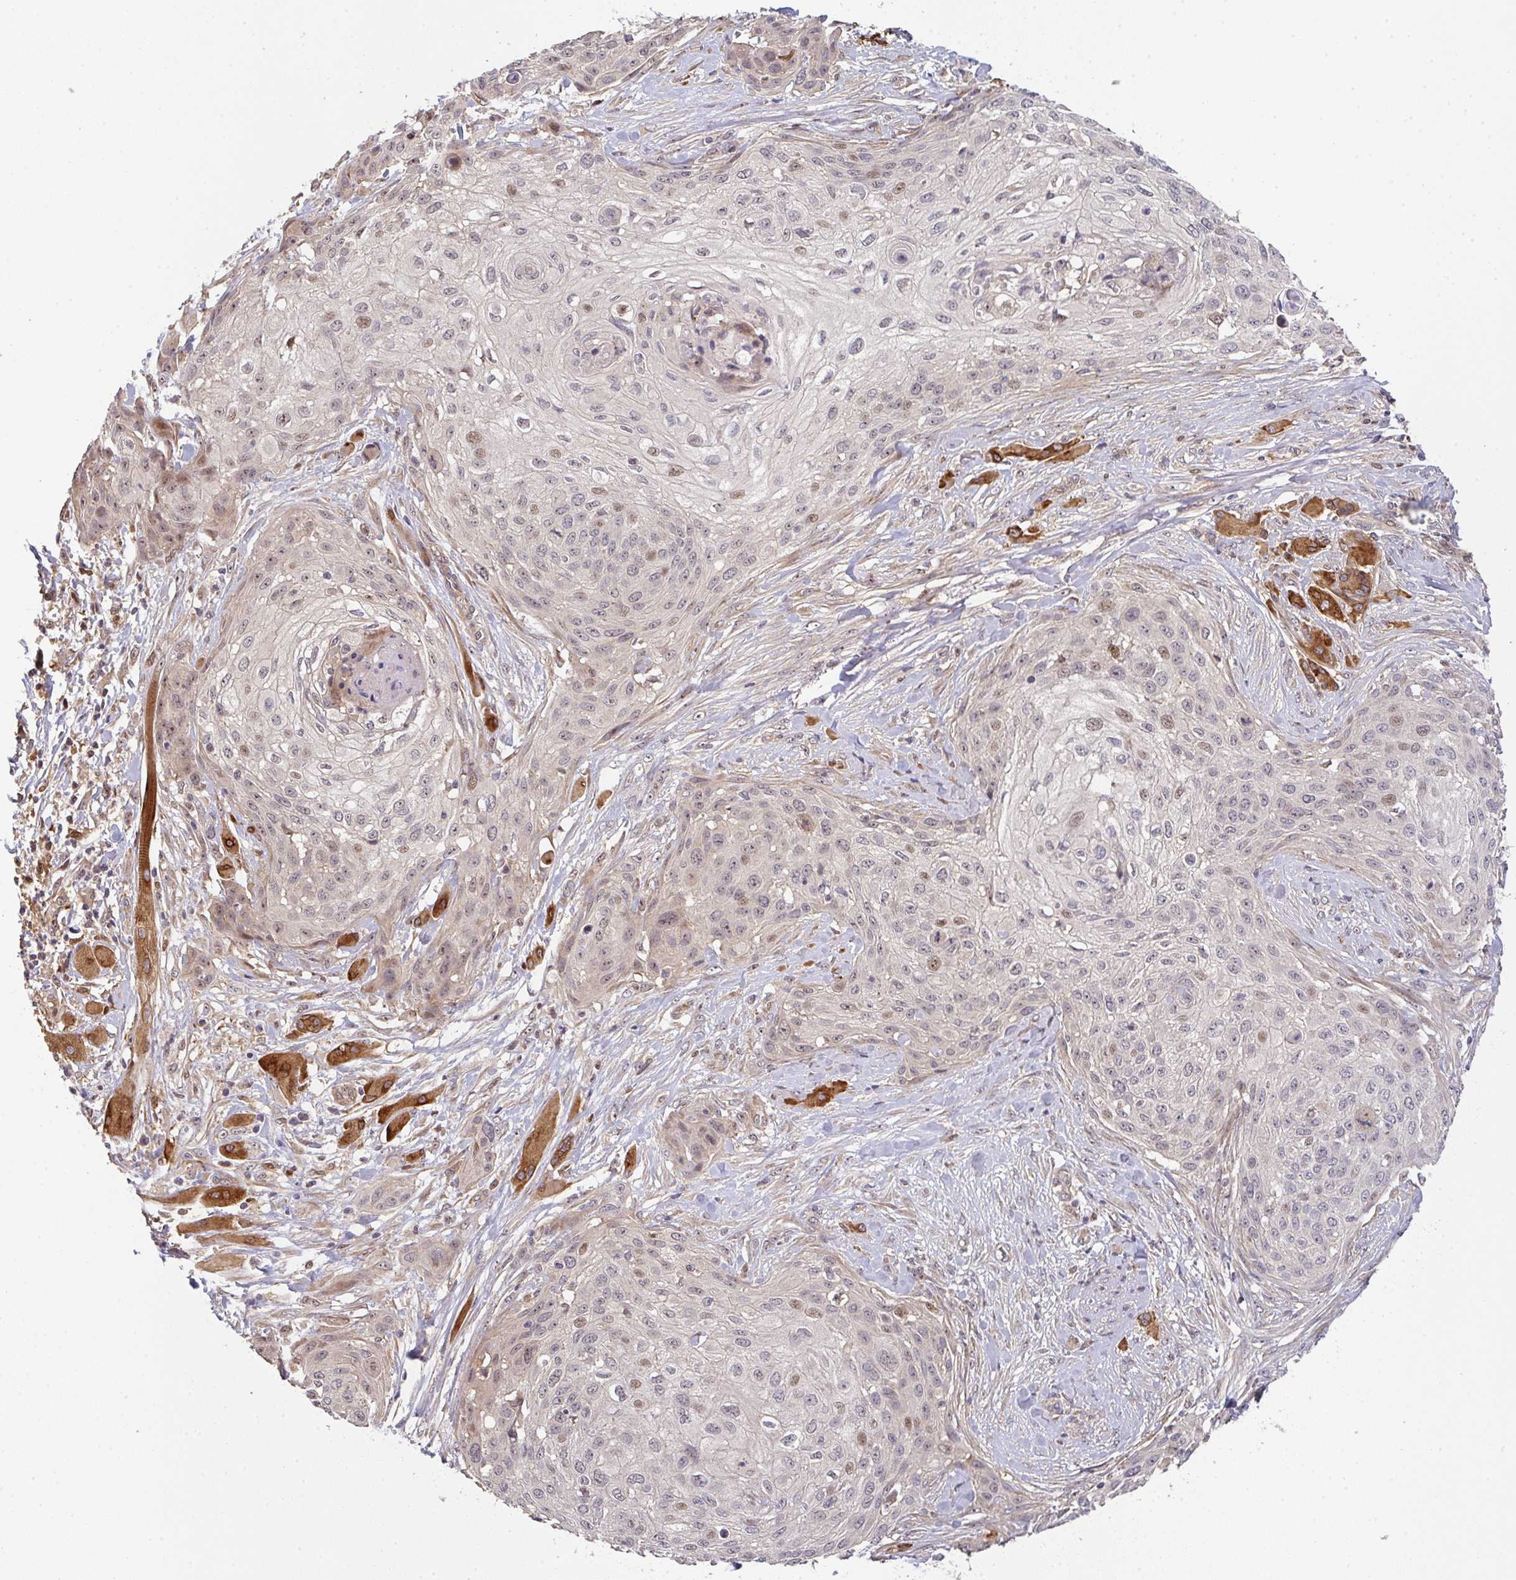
{"staining": {"intensity": "weak", "quantity": "<25%", "location": "nuclear"}, "tissue": "skin cancer", "cell_type": "Tumor cells", "image_type": "cancer", "snomed": [{"axis": "morphology", "description": "Squamous cell carcinoma, NOS"}, {"axis": "topography", "description": "Skin"}], "caption": "Squamous cell carcinoma (skin) was stained to show a protein in brown. There is no significant expression in tumor cells.", "gene": "SIMC1", "patient": {"sex": "female", "age": 87}}